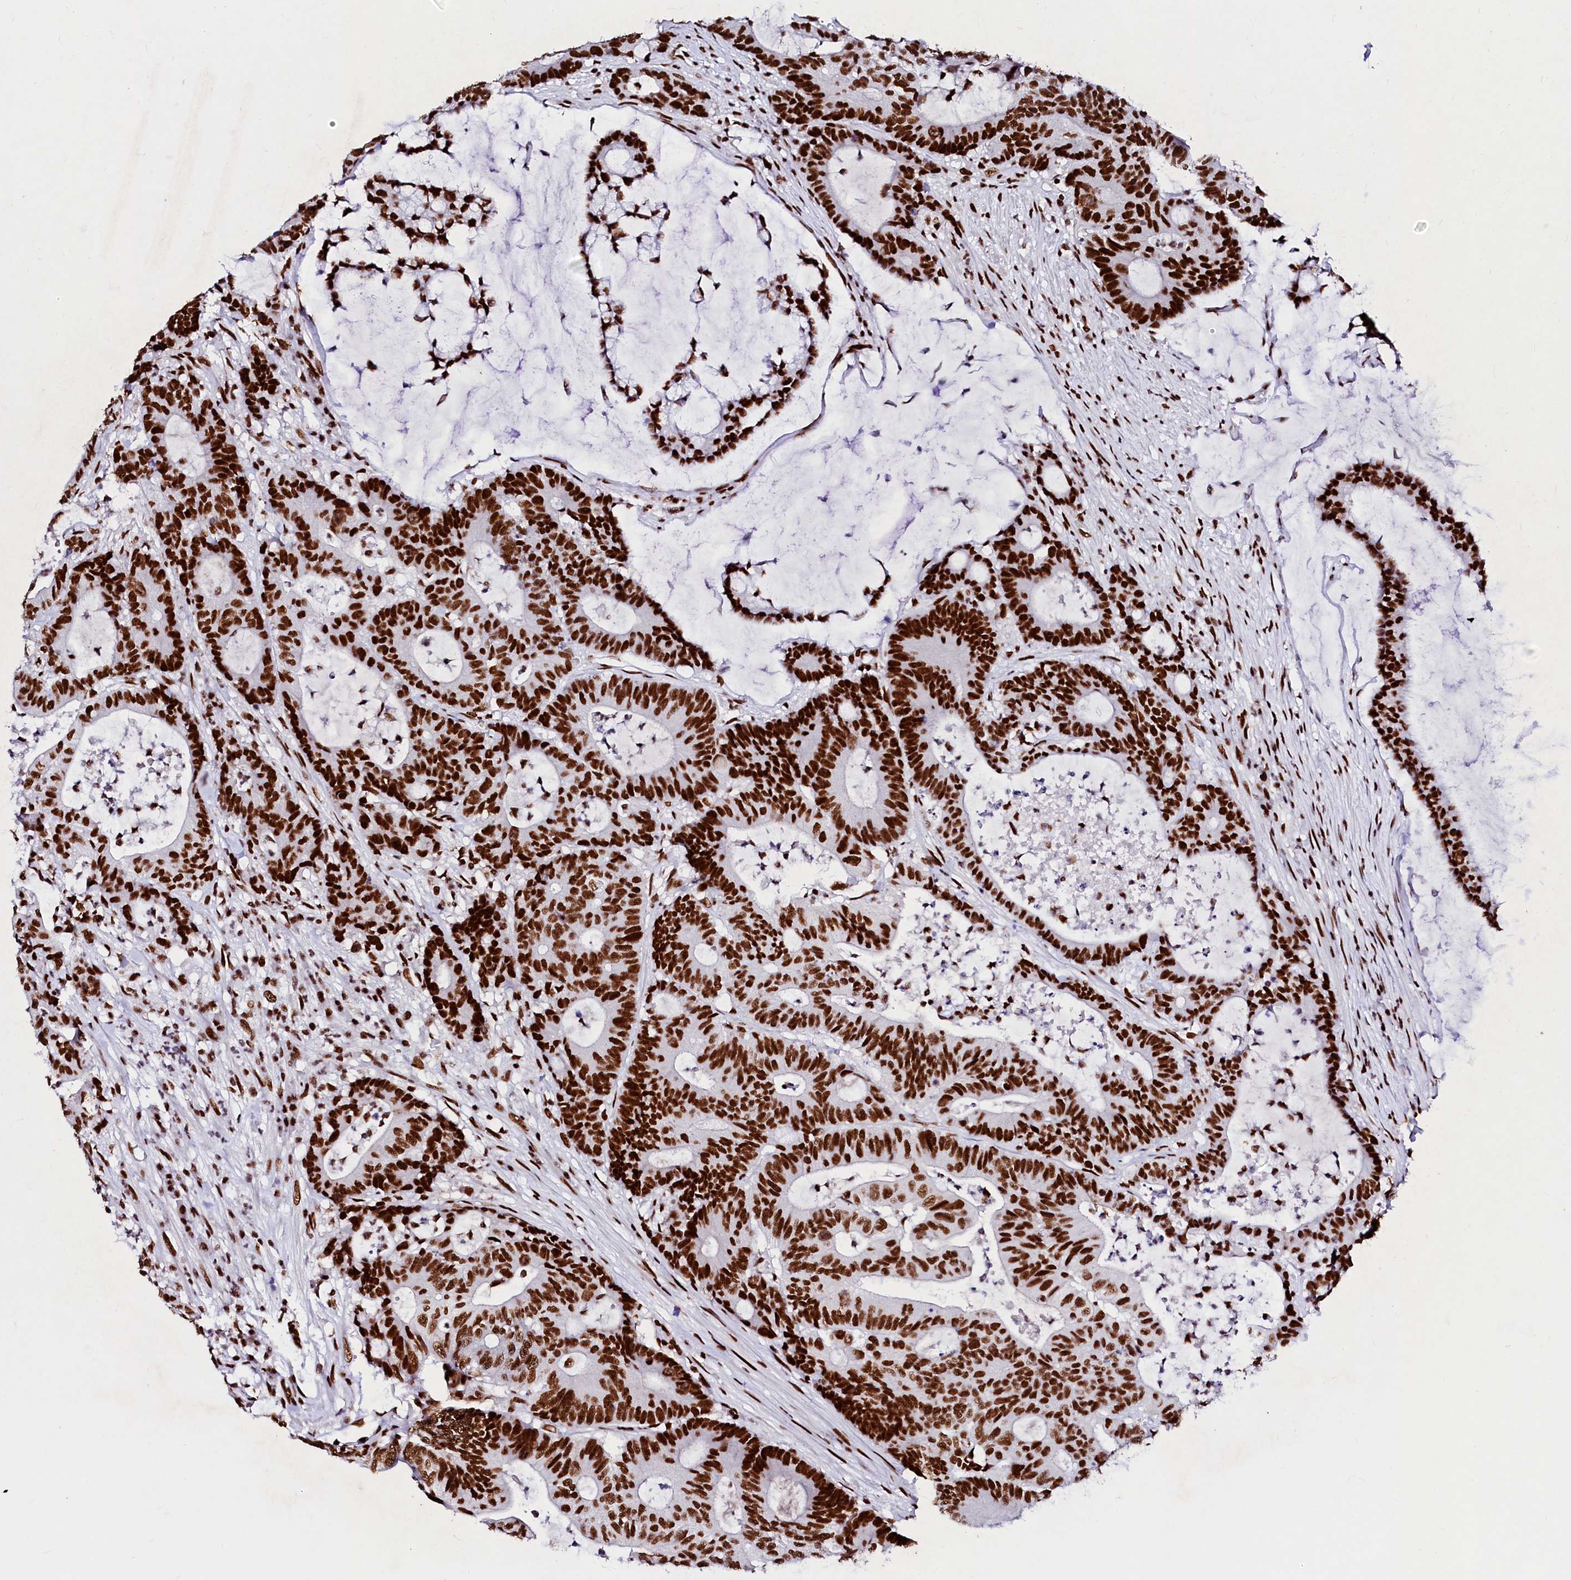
{"staining": {"intensity": "strong", "quantity": ">75%", "location": "nuclear"}, "tissue": "colorectal cancer", "cell_type": "Tumor cells", "image_type": "cancer", "snomed": [{"axis": "morphology", "description": "Adenocarcinoma, NOS"}, {"axis": "topography", "description": "Colon"}], "caption": "Protein staining demonstrates strong nuclear positivity in about >75% of tumor cells in colorectal cancer (adenocarcinoma).", "gene": "CPSF6", "patient": {"sex": "female", "age": 84}}